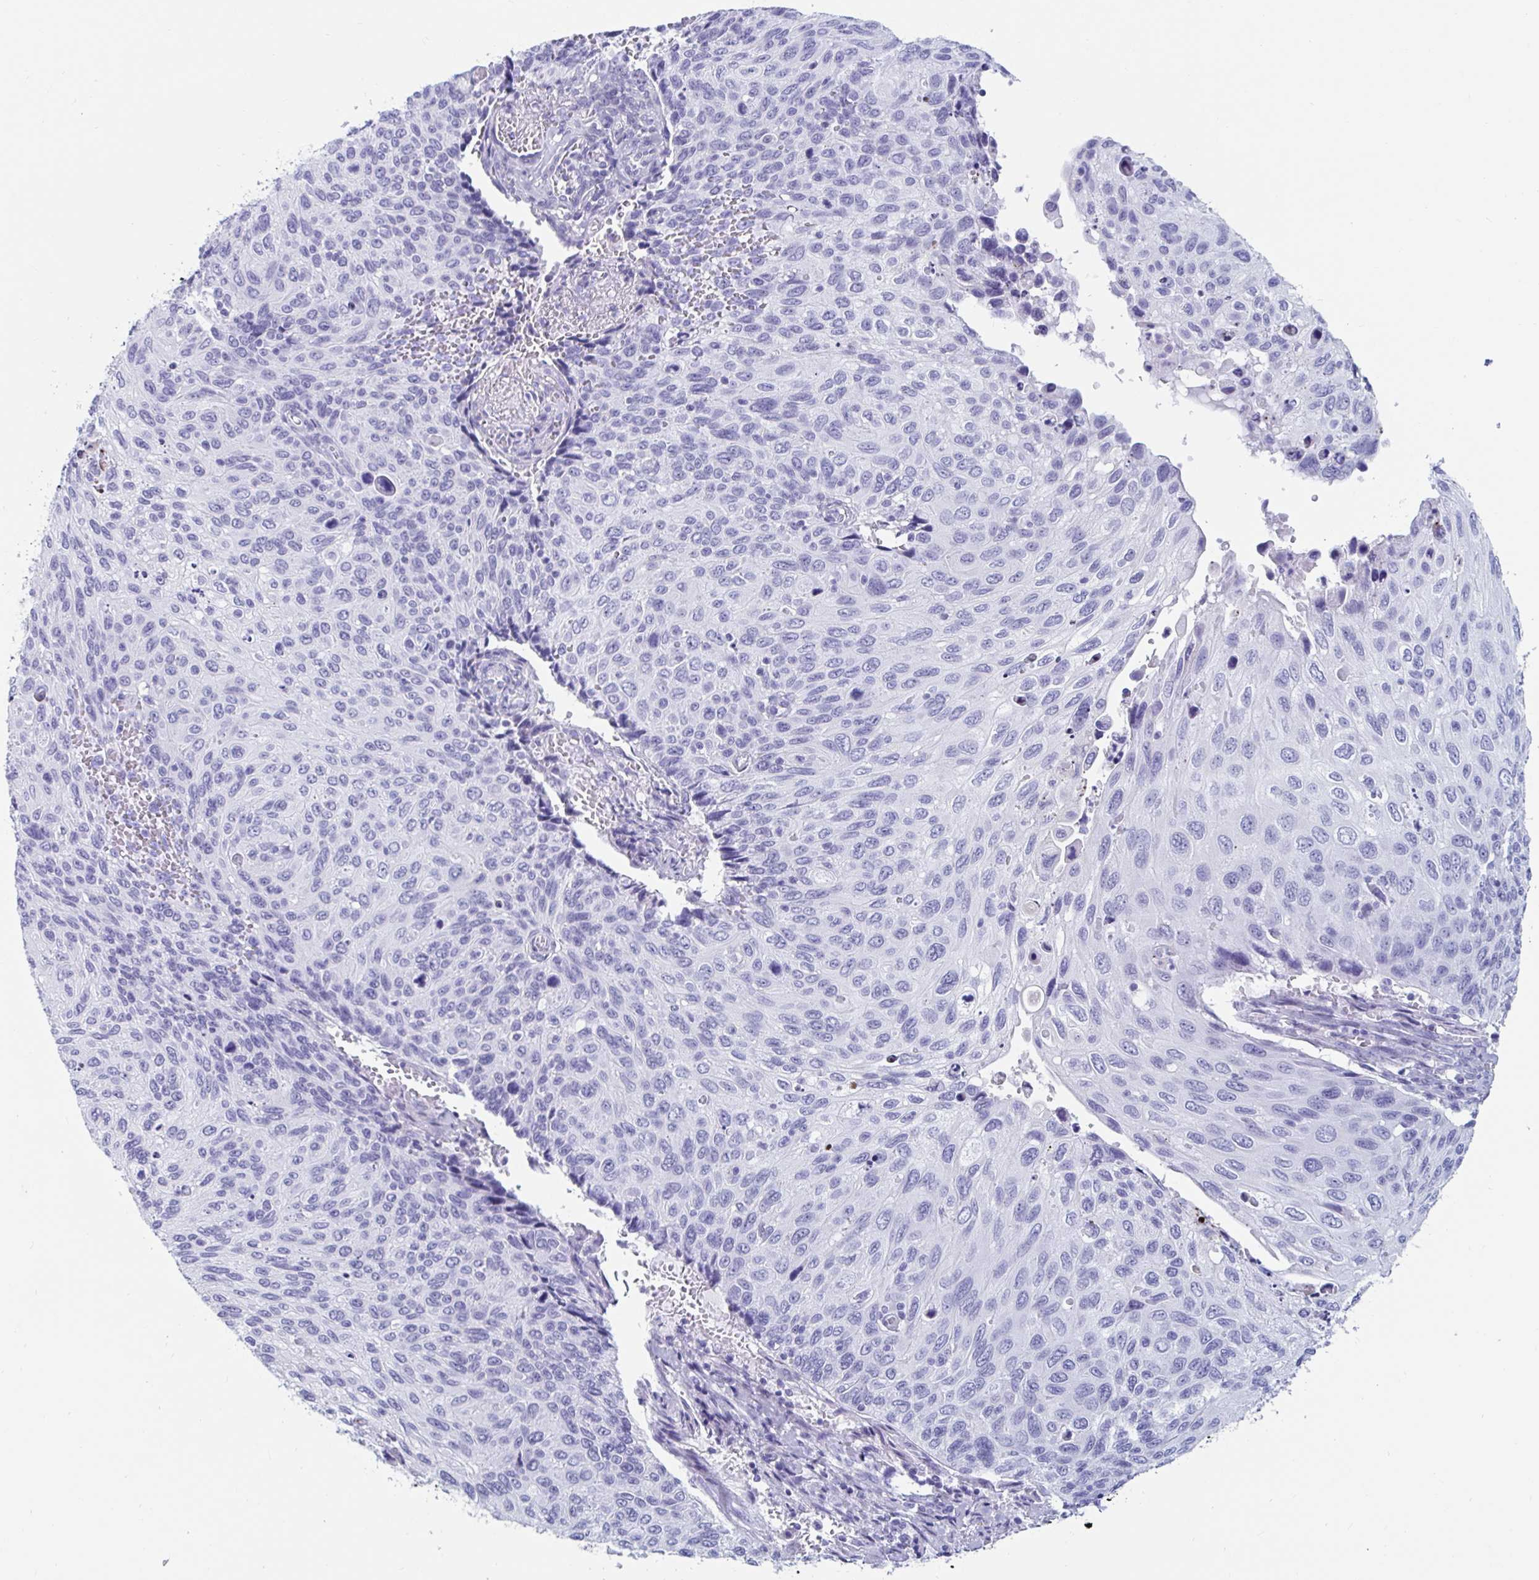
{"staining": {"intensity": "negative", "quantity": "none", "location": "none"}, "tissue": "cervical cancer", "cell_type": "Tumor cells", "image_type": "cancer", "snomed": [{"axis": "morphology", "description": "Squamous cell carcinoma, NOS"}, {"axis": "topography", "description": "Cervix"}], "caption": "The image shows no significant expression in tumor cells of cervical cancer.", "gene": "GKN2", "patient": {"sex": "female", "age": 70}}